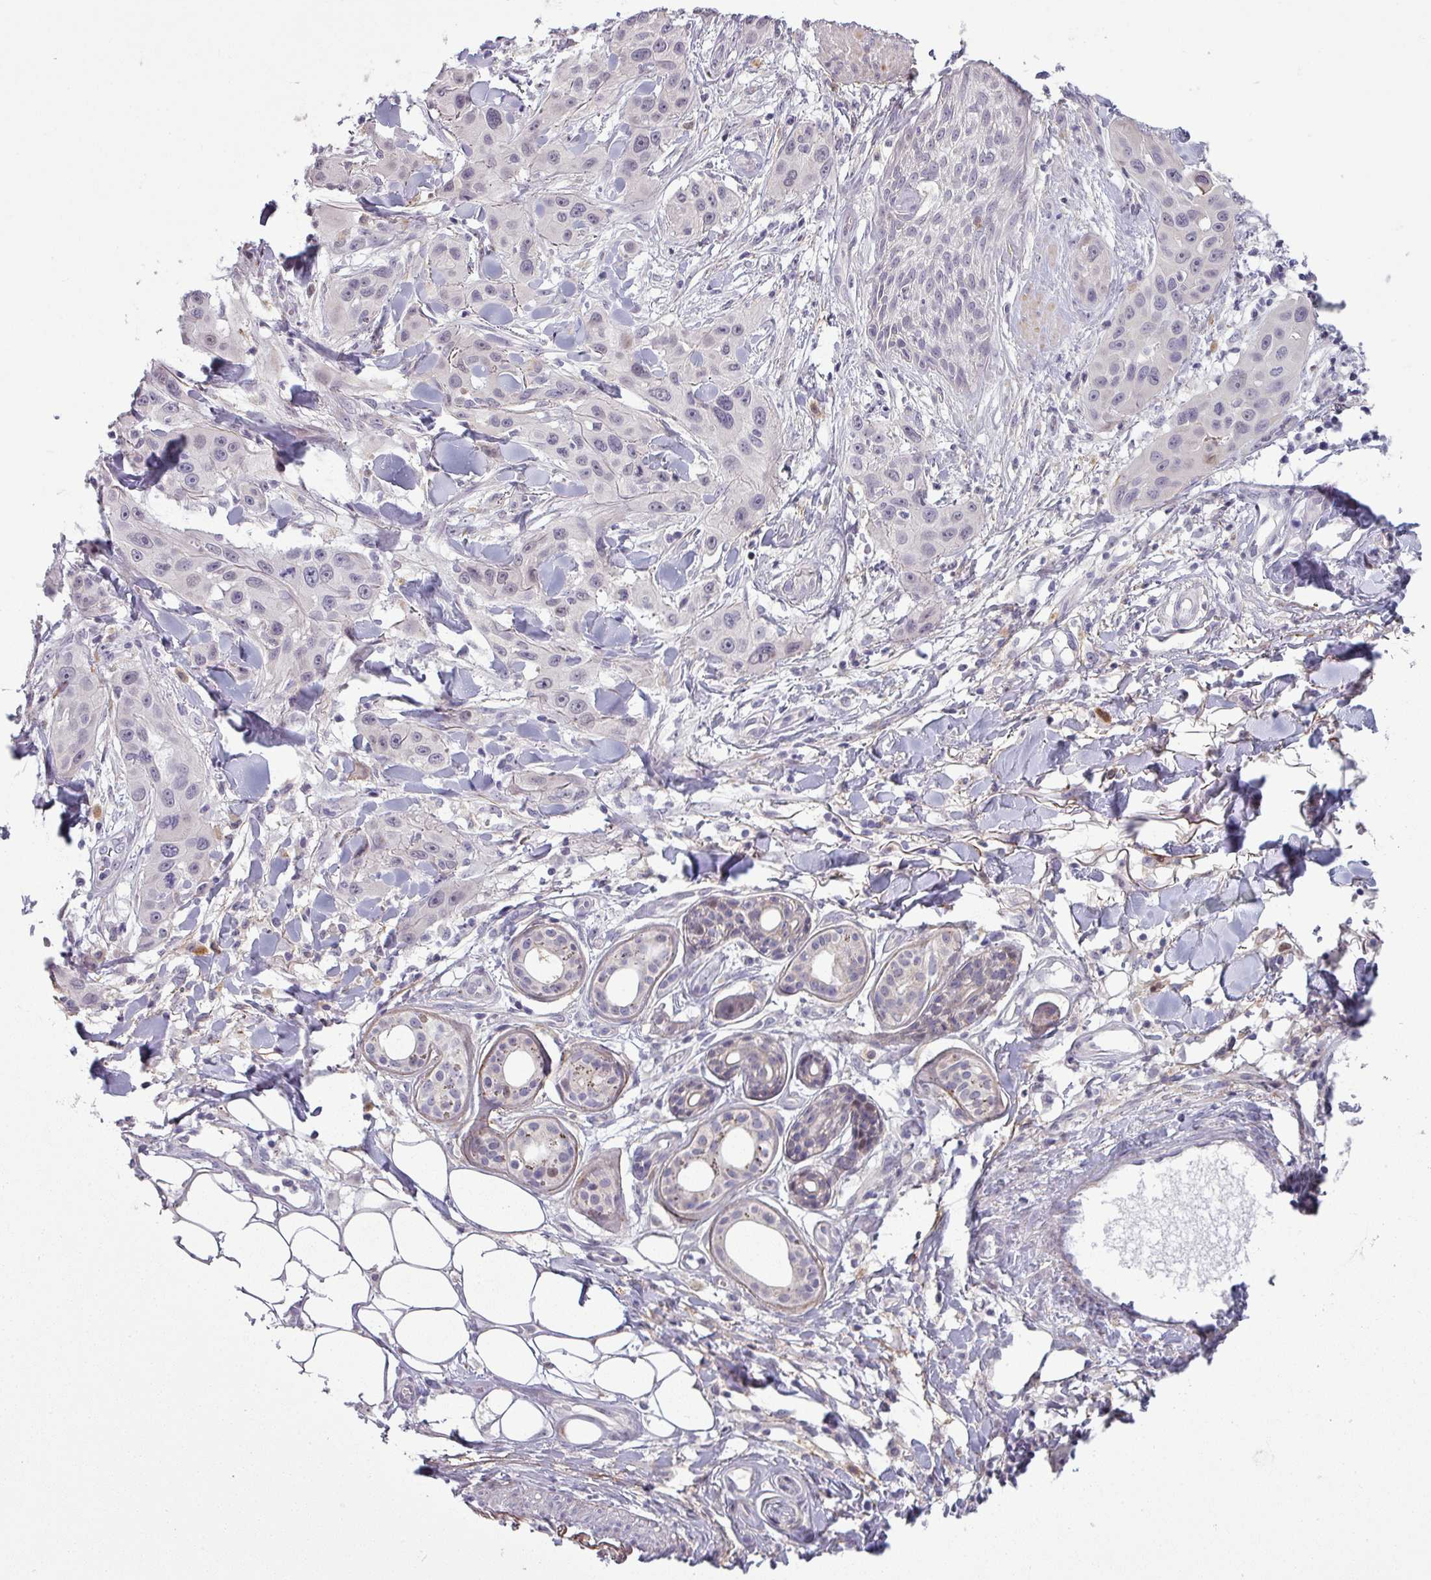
{"staining": {"intensity": "negative", "quantity": "none", "location": "none"}, "tissue": "skin cancer", "cell_type": "Tumor cells", "image_type": "cancer", "snomed": [{"axis": "morphology", "description": "Squamous cell carcinoma, NOS"}, {"axis": "topography", "description": "Skin"}], "caption": "IHC of human squamous cell carcinoma (skin) demonstrates no positivity in tumor cells.", "gene": "C2orf16", "patient": {"sex": "male", "age": 63}}